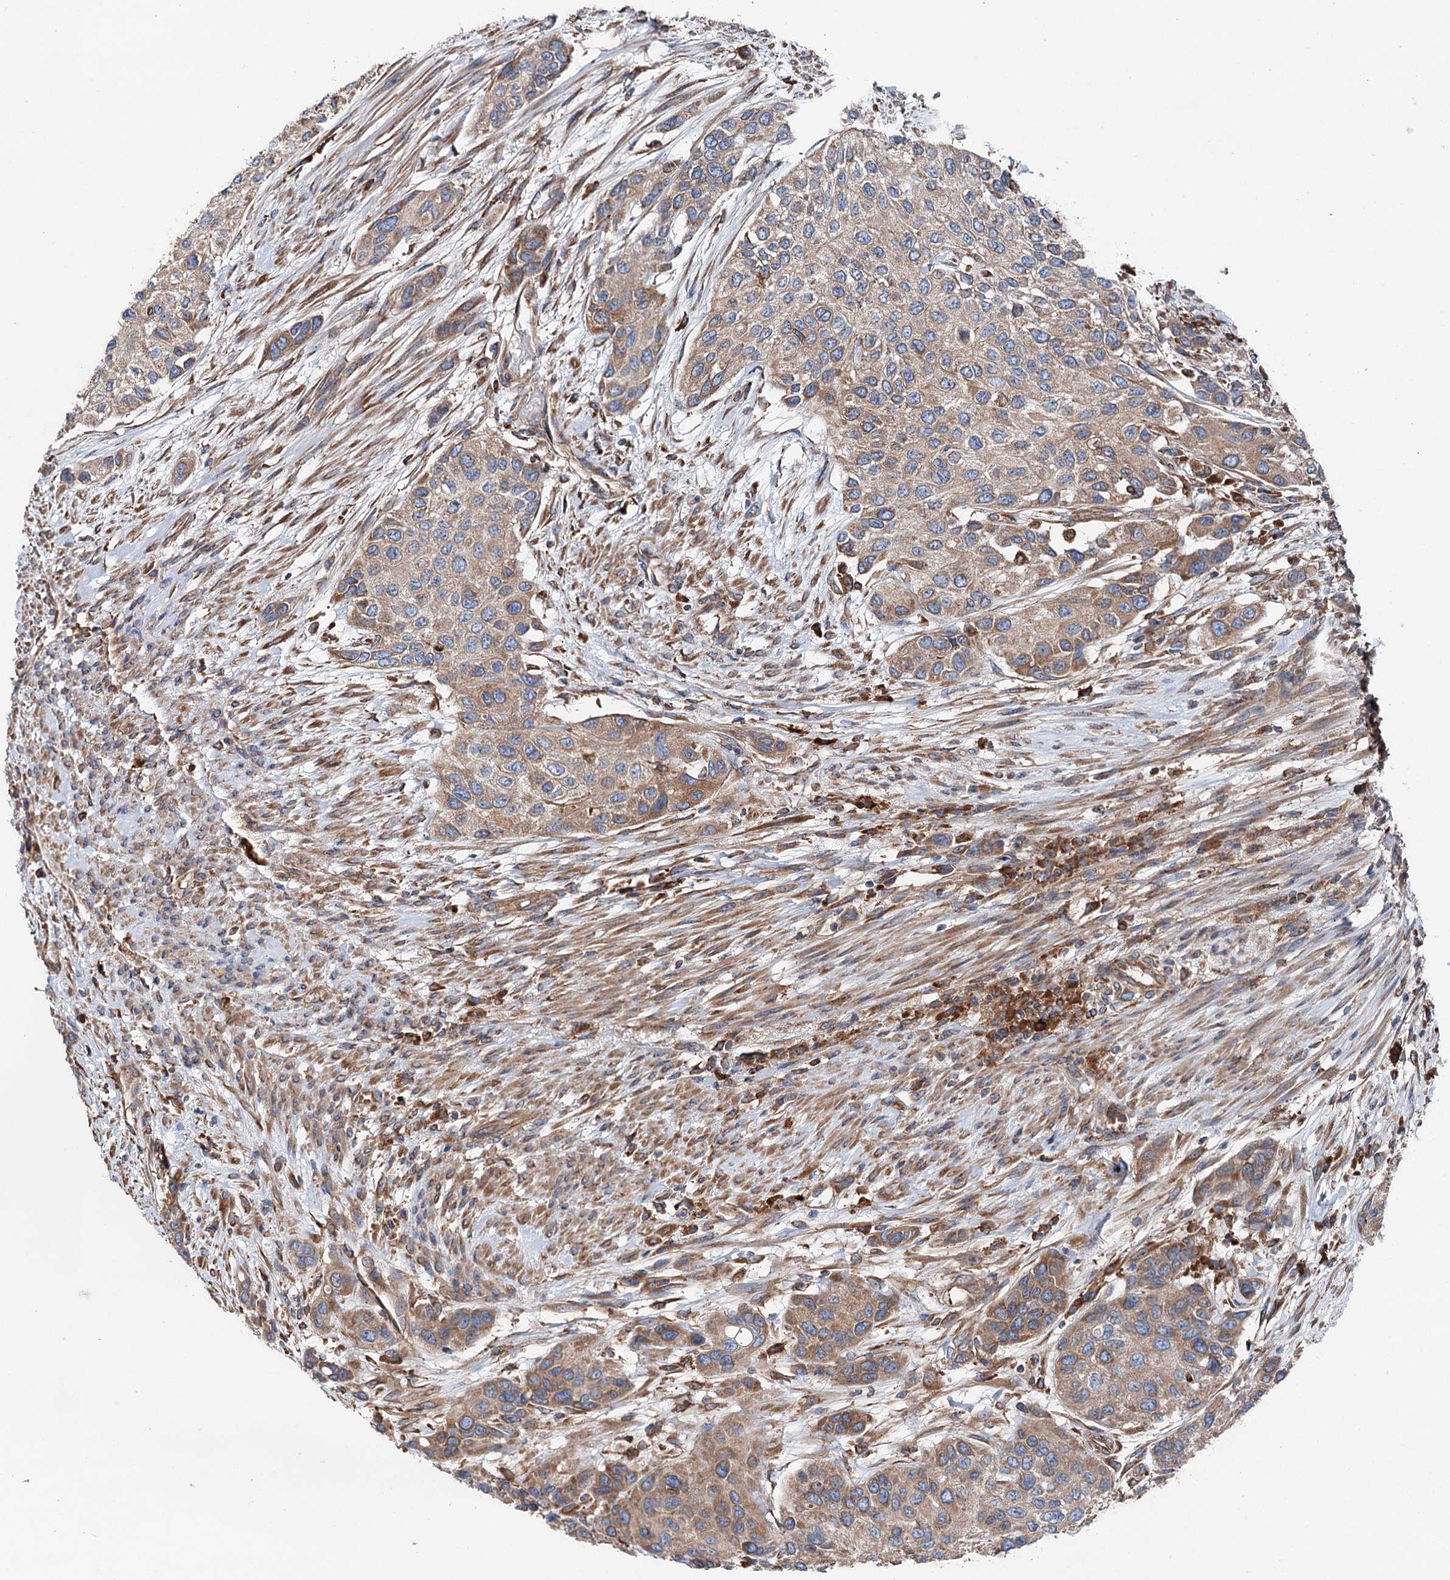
{"staining": {"intensity": "moderate", "quantity": ">75%", "location": "cytoplasmic/membranous"}, "tissue": "urothelial cancer", "cell_type": "Tumor cells", "image_type": "cancer", "snomed": [{"axis": "morphology", "description": "Normal tissue, NOS"}, {"axis": "morphology", "description": "Urothelial carcinoma, High grade"}, {"axis": "topography", "description": "Vascular tissue"}, {"axis": "topography", "description": "Urinary bladder"}], "caption": "Brown immunohistochemical staining in high-grade urothelial carcinoma shows moderate cytoplasmic/membranous positivity in approximately >75% of tumor cells.", "gene": "ERP29", "patient": {"sex": "female", "age": 56}}